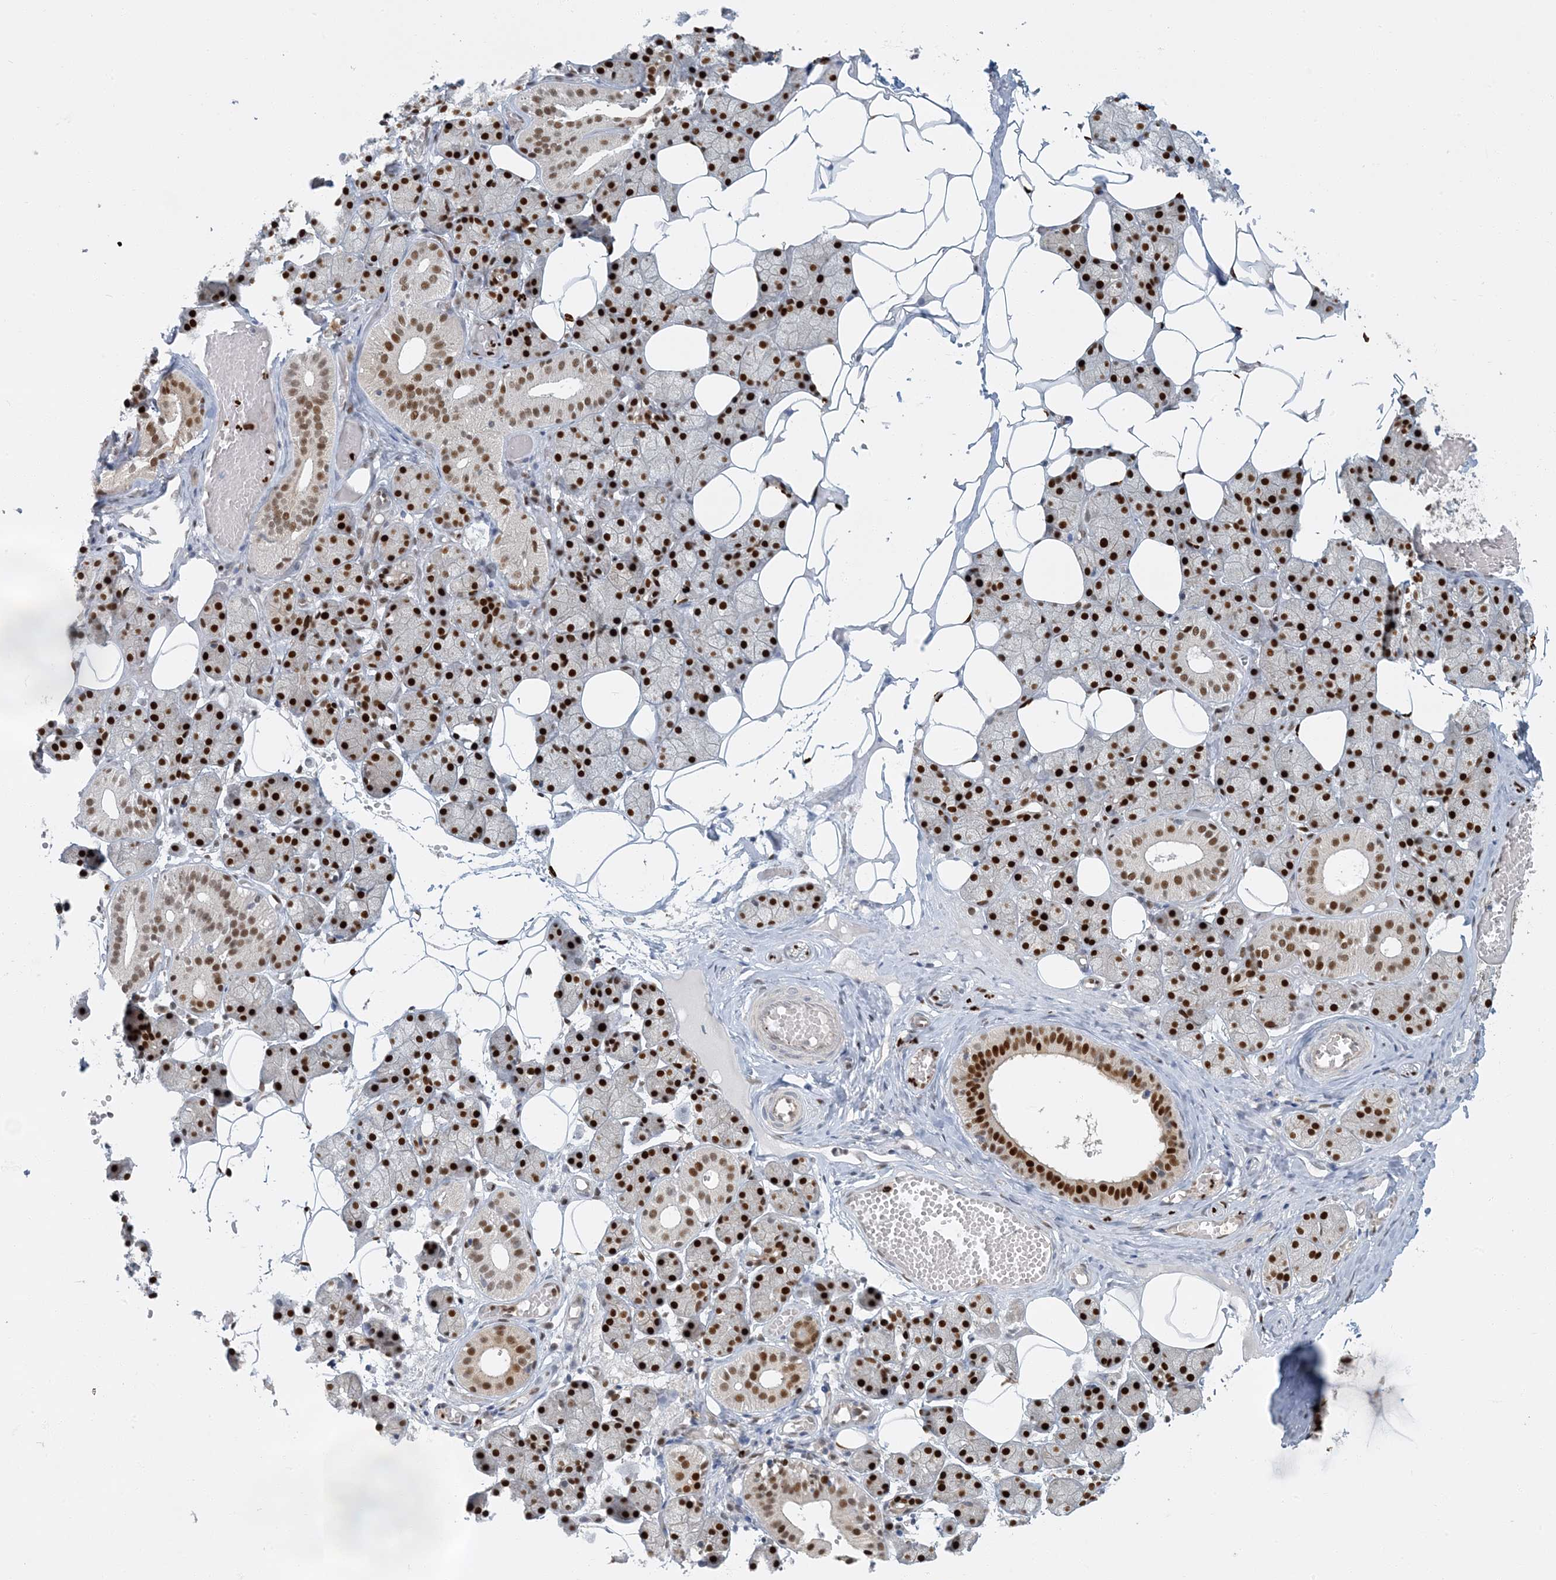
{"staining": {"intensity": "strong", "quantity": ">75%", "location": "nuclear"}, "tissue": "salivary gland", "cell_type": "Glandular cells", "image_type": "normal", "snomed": [{"axis": "morphology", "description": "Normal tissue, NOS"}, {"axis": "topography", "description": "Salivary gland"}], "caption": "Immunohistochemistry (IHC) image of normal salivary gland: human salivary gland stained using immunohistochemistry reveals high levels of strong protein expression localized specifically in the nuclear of glandular cells, appearing as a nuclear brown color.", "gene": "AK9", "patient": {"sex": "female", "age": 33}}